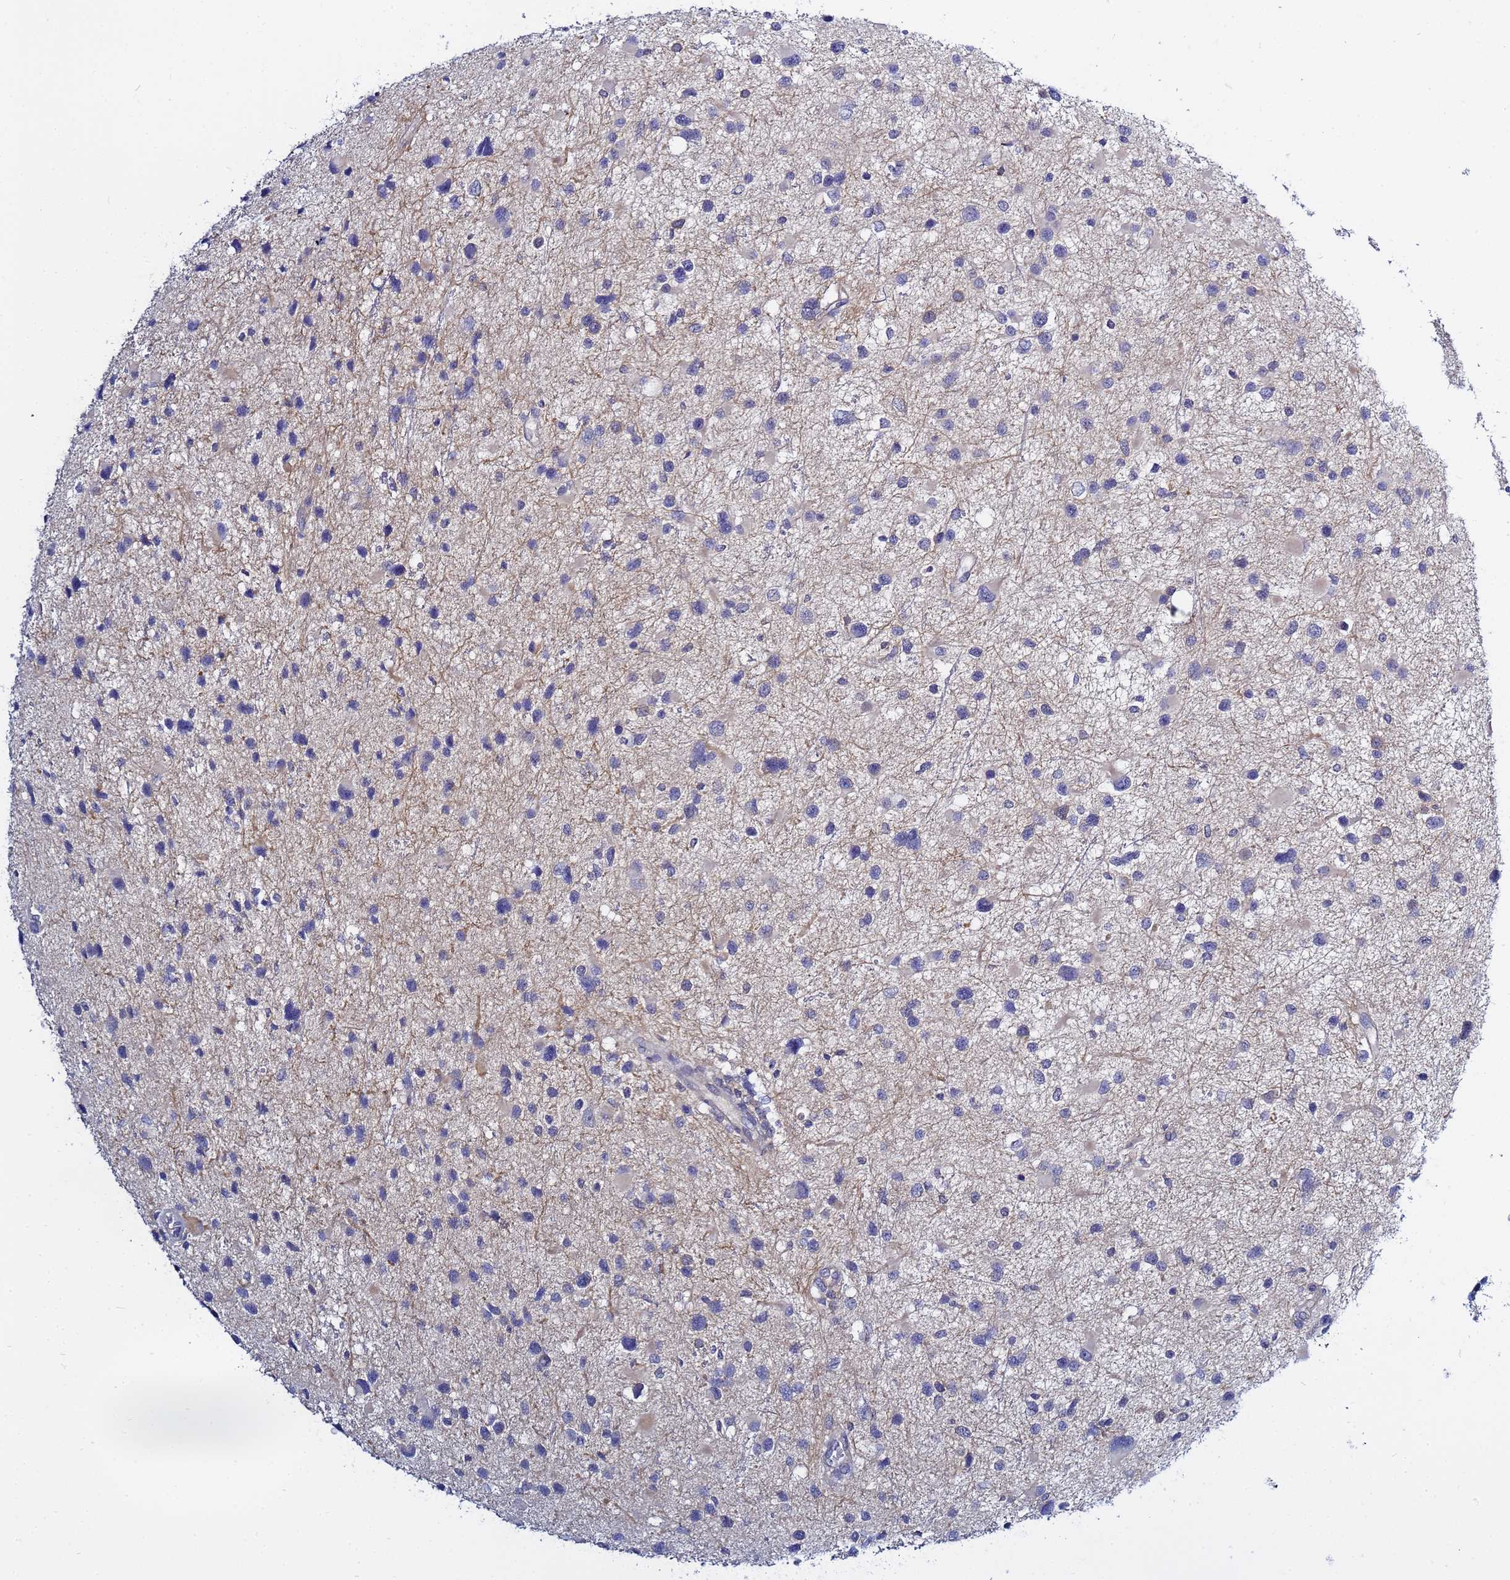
{"staining": {"intensity": "weak", "quantity": "<25%", "location": "cytoplasmic/membranous"}, "tissue": "glioma", "cell_type": "Tumor cells", "image_type": "cancer", "snomed": [{"axis": "morphology", "description": "Glioma, malignant, Low grade"}, {"axis": "topography", "description": "Brain"}], "caption": "Immunohistochemistry micrograph of neoplastic tissue: human low-grade glioma (malignant) stained with DAB reveals no significant protein positivity in tumor cells.", "gene": "LENG1", "patient": {"sex": "female", "age": 32}}